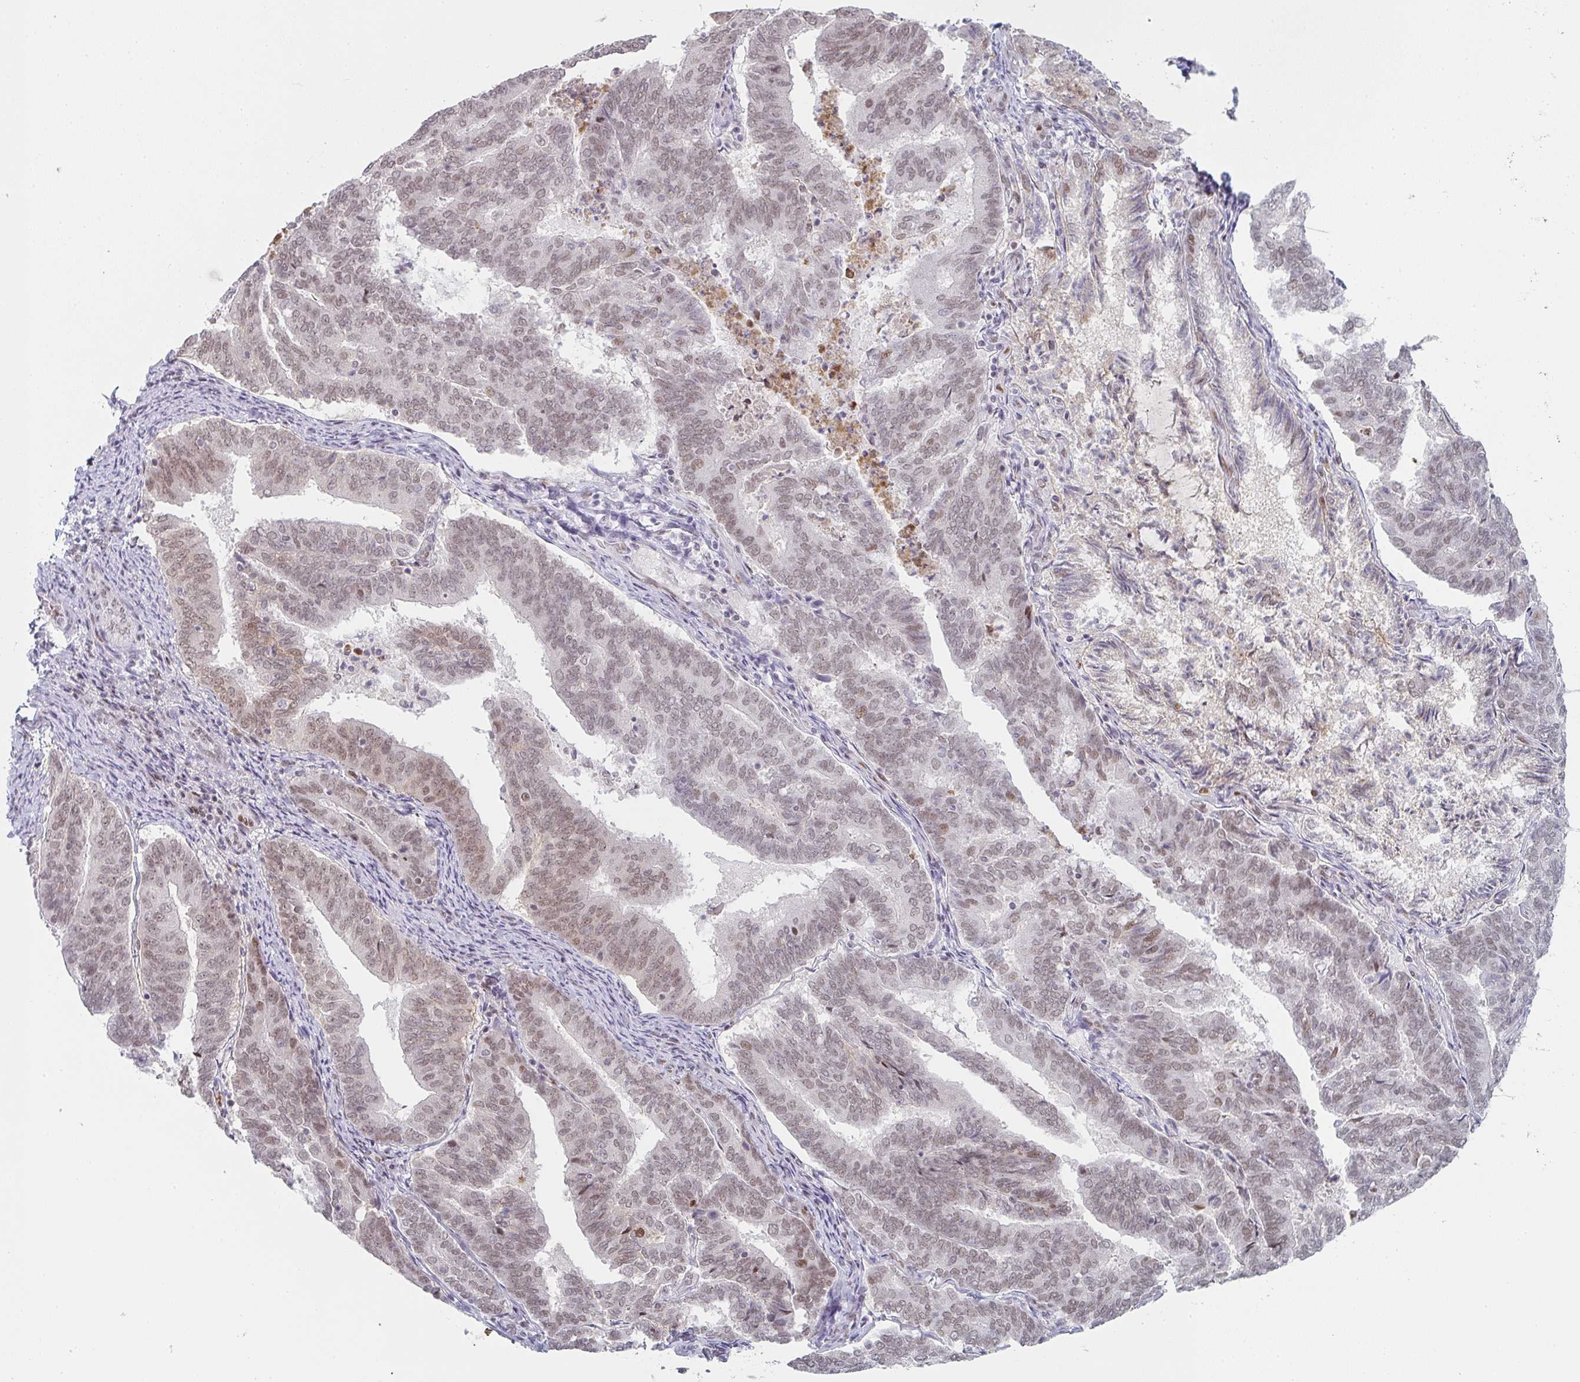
{"staining": {"intensity": "weak", "quantity": ">75%", "location": "nuclear"}, "tissue": "endometrial cancer", "cell_type": "Tumor cells", "image_type": "cancer", "snomed": [{"axis": "morphology", "description": "Adenocarcinoma, NOS"}, {"axis": "topography", "description": "Endometrium"}], "caption": "Immunohistochemistry (IHC) image of human endometrial adenocarcinoma stained for a protein (brown), which reveals low levels of weak nuclear expression in about >75% of tumor cells.", "gene": "LIN54", "patient": {"sex": "female", "age": 80}}